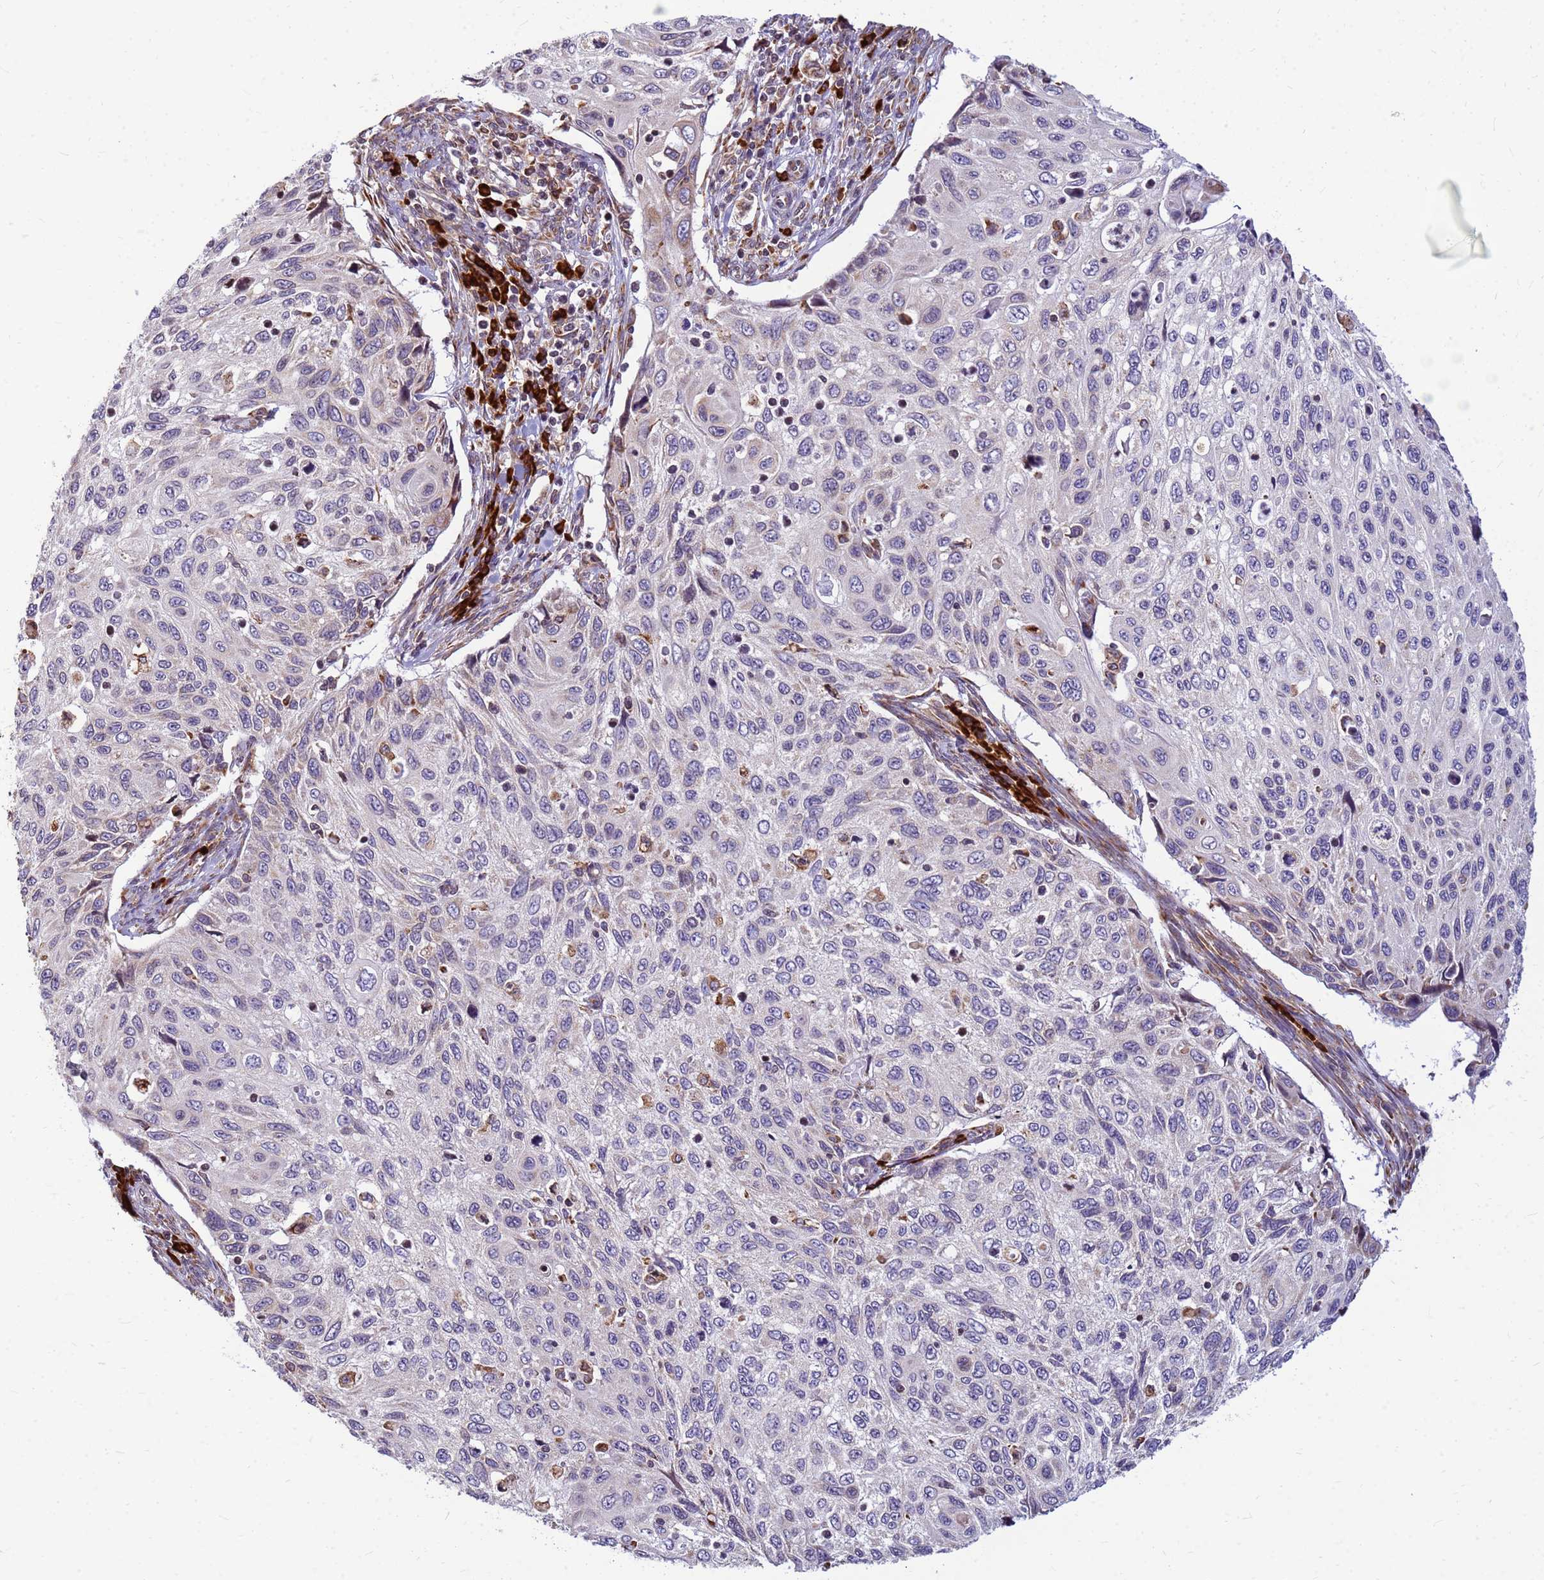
{"staining": {"intensity": "negative", "quantity": "none", "location": "none"}, "tissue": "cervical cancer", "cell_type": "Tumor cells", "image_type": "cancer", "snomed": [{"axis": "morphology", "description": "Squamous cell carcinoma, NOS"}, {"axis": "topography", "description": "Cervix"}], "caption": "This is a histopathology image of IHC staining of squamous cell carcinoma (cervical), which shows no staining in tumor cells. Brightfield microscopy of immunohistochemistry (IHC) stained with DAB (3,3'-diaminobenzidine) (brown) and hematoxylin (blue), captured at high magnification.", "gene": "SSR4", "patient": {"sex": "female", "age": 70}}